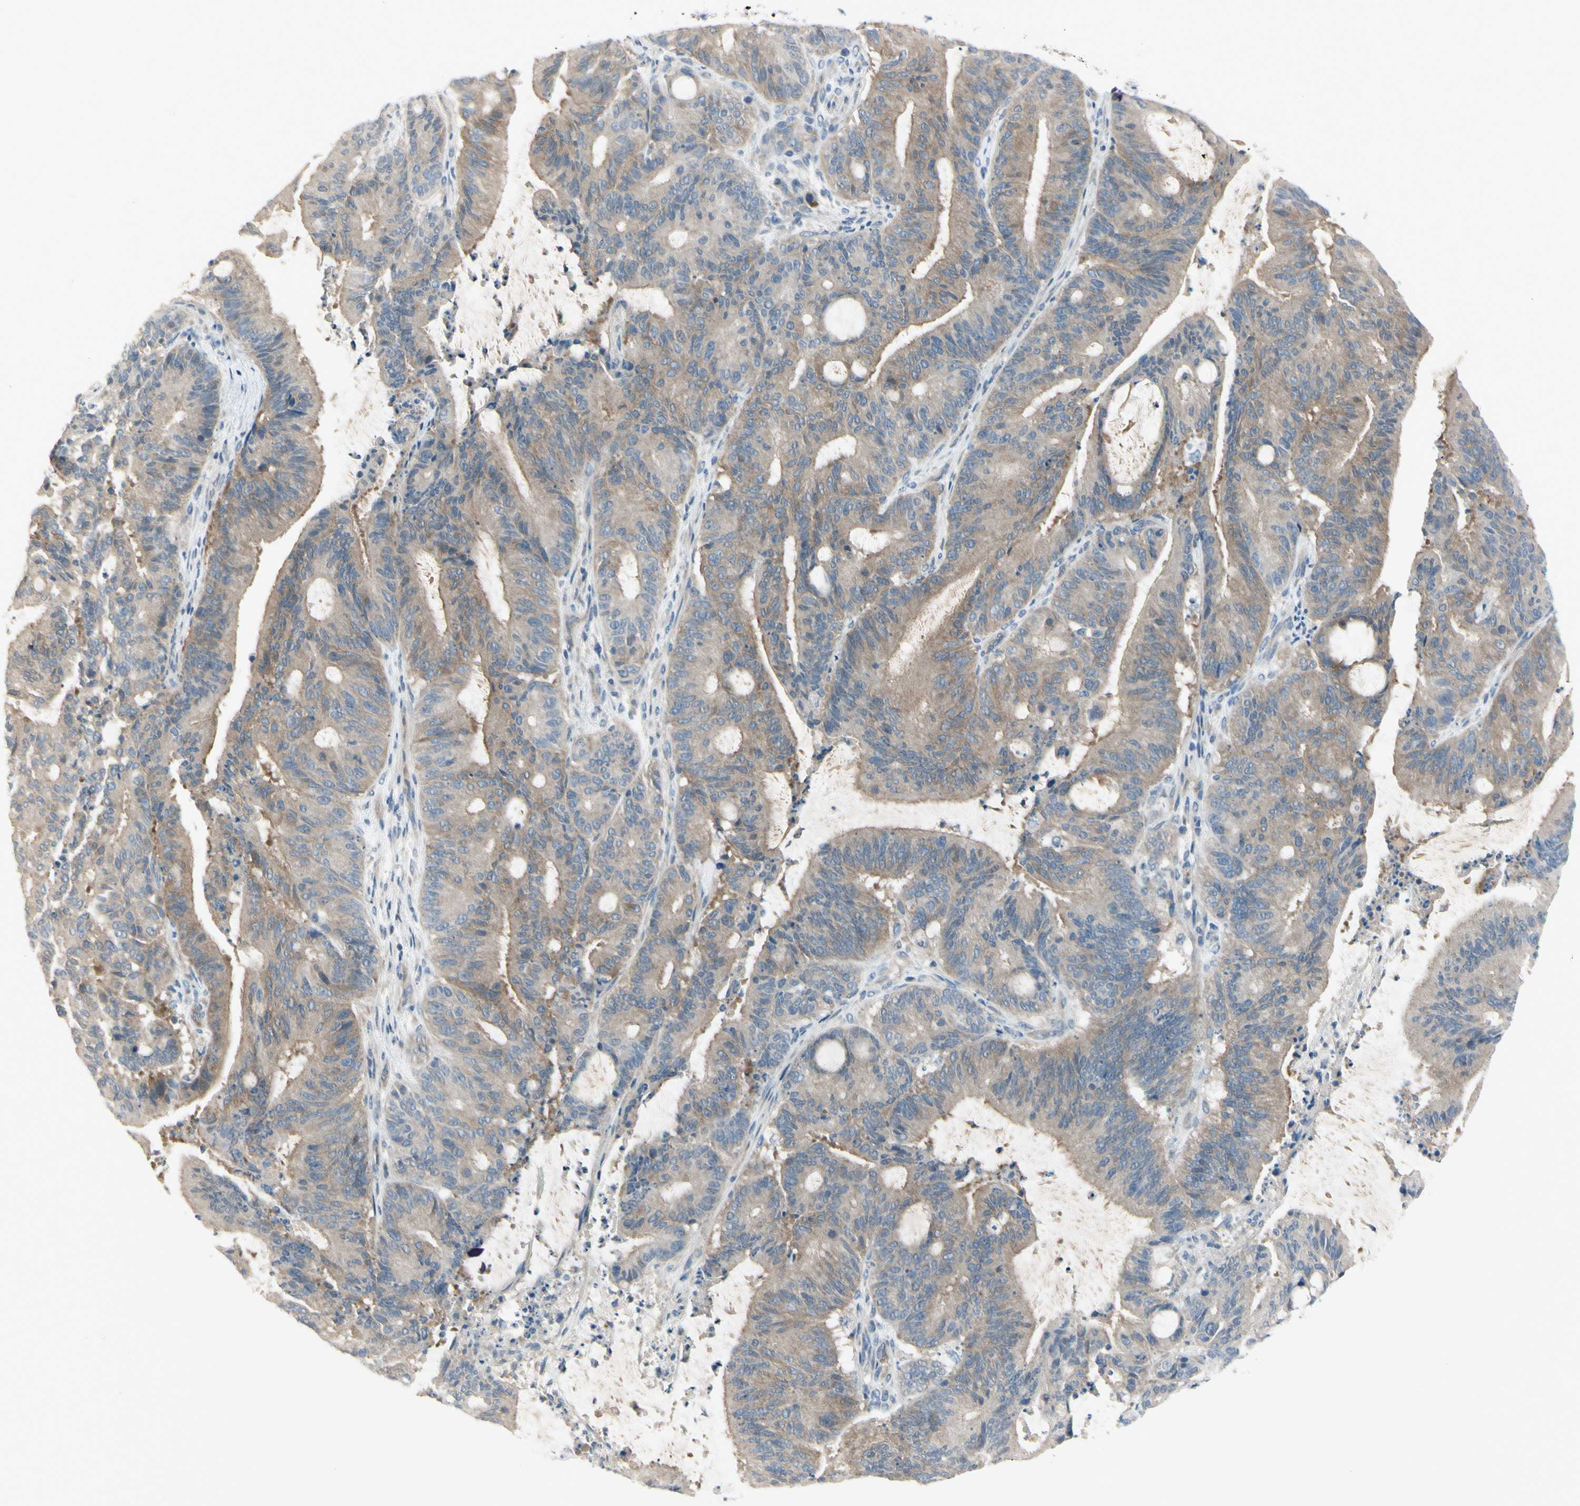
{"staining": {"intensity": "moderate", "quantity": ">75%", "location": "cytoplasmic/membranous"}, "tissue": "liver cancer", "cell_type": "Tumor cells", "image_type": "cancer", "snomed": [{"axis": "morphology", "description": "Cholangiocarcinoma"}, {"axis": "topography", "description": "Liver"}], "caption": "Brown immunohistochemical staining in liver cancer demonstrates moderate cytoplasmic/membranous expression in about >75% of tumor cells.", "gene": "AATK", "patient": {"sex": "female", "age": 73}}